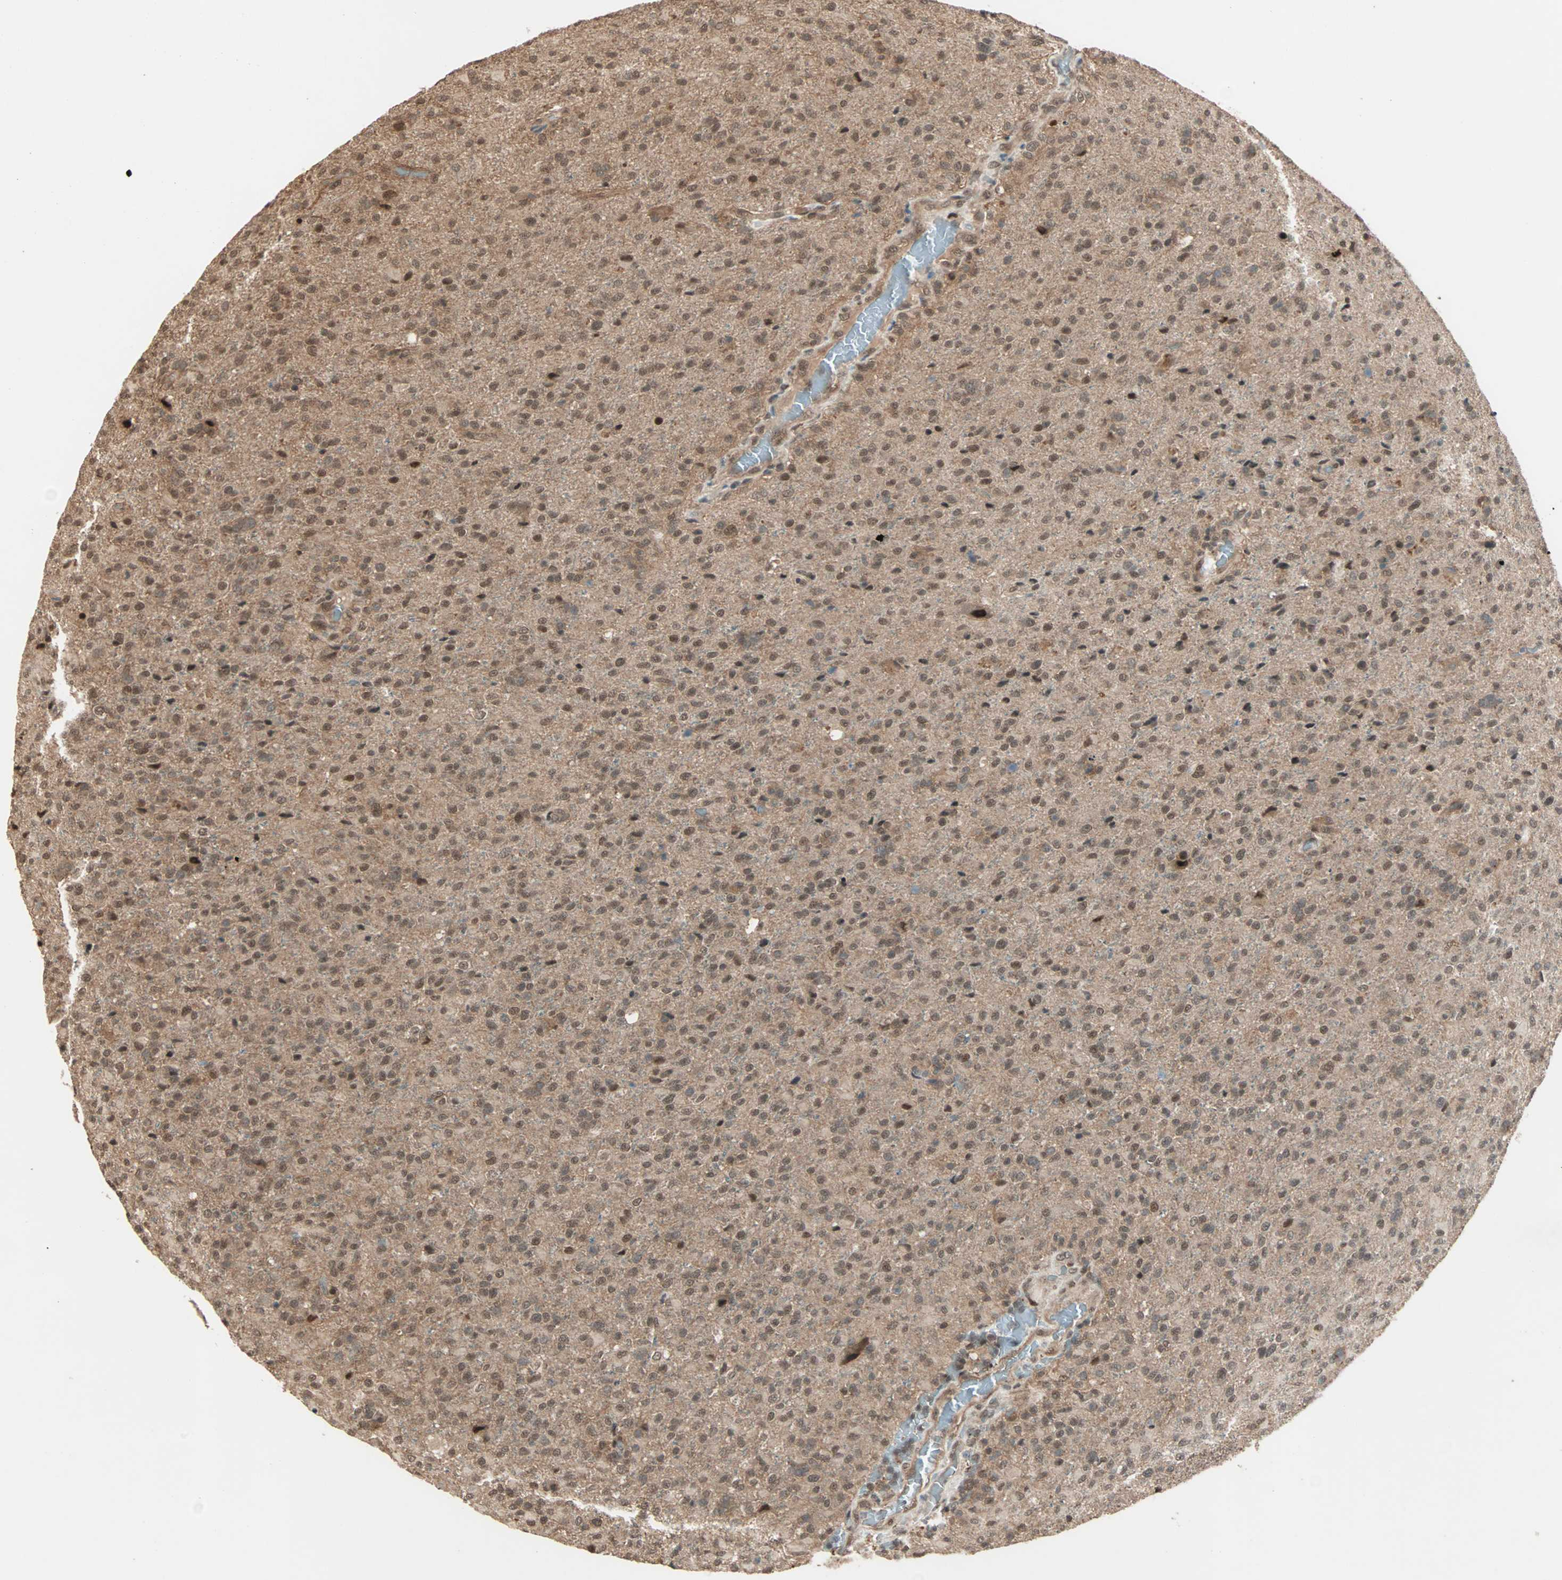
{"staining": {"intensity": "moderate", "quantity": ">75%", "location": "nuclear"}, "tissue": "glioma", "cell_type": "Tumor cells", "image_type": "cancer", "snomed": [{"axis": "morphology", "description": "Glioma, malignant, High grade"}, {"axis": "topography", "description": "Brain"}], "caption": "Immunohistochemical staining of human malignant glioma (high-grade) exhibits medium levels of moderate nuclear expression in approximately >75% of tumor cells. Nuclei are stained in blue.", "gene": "ZNF701", "patient": {"sex": "male", "age": 71}}